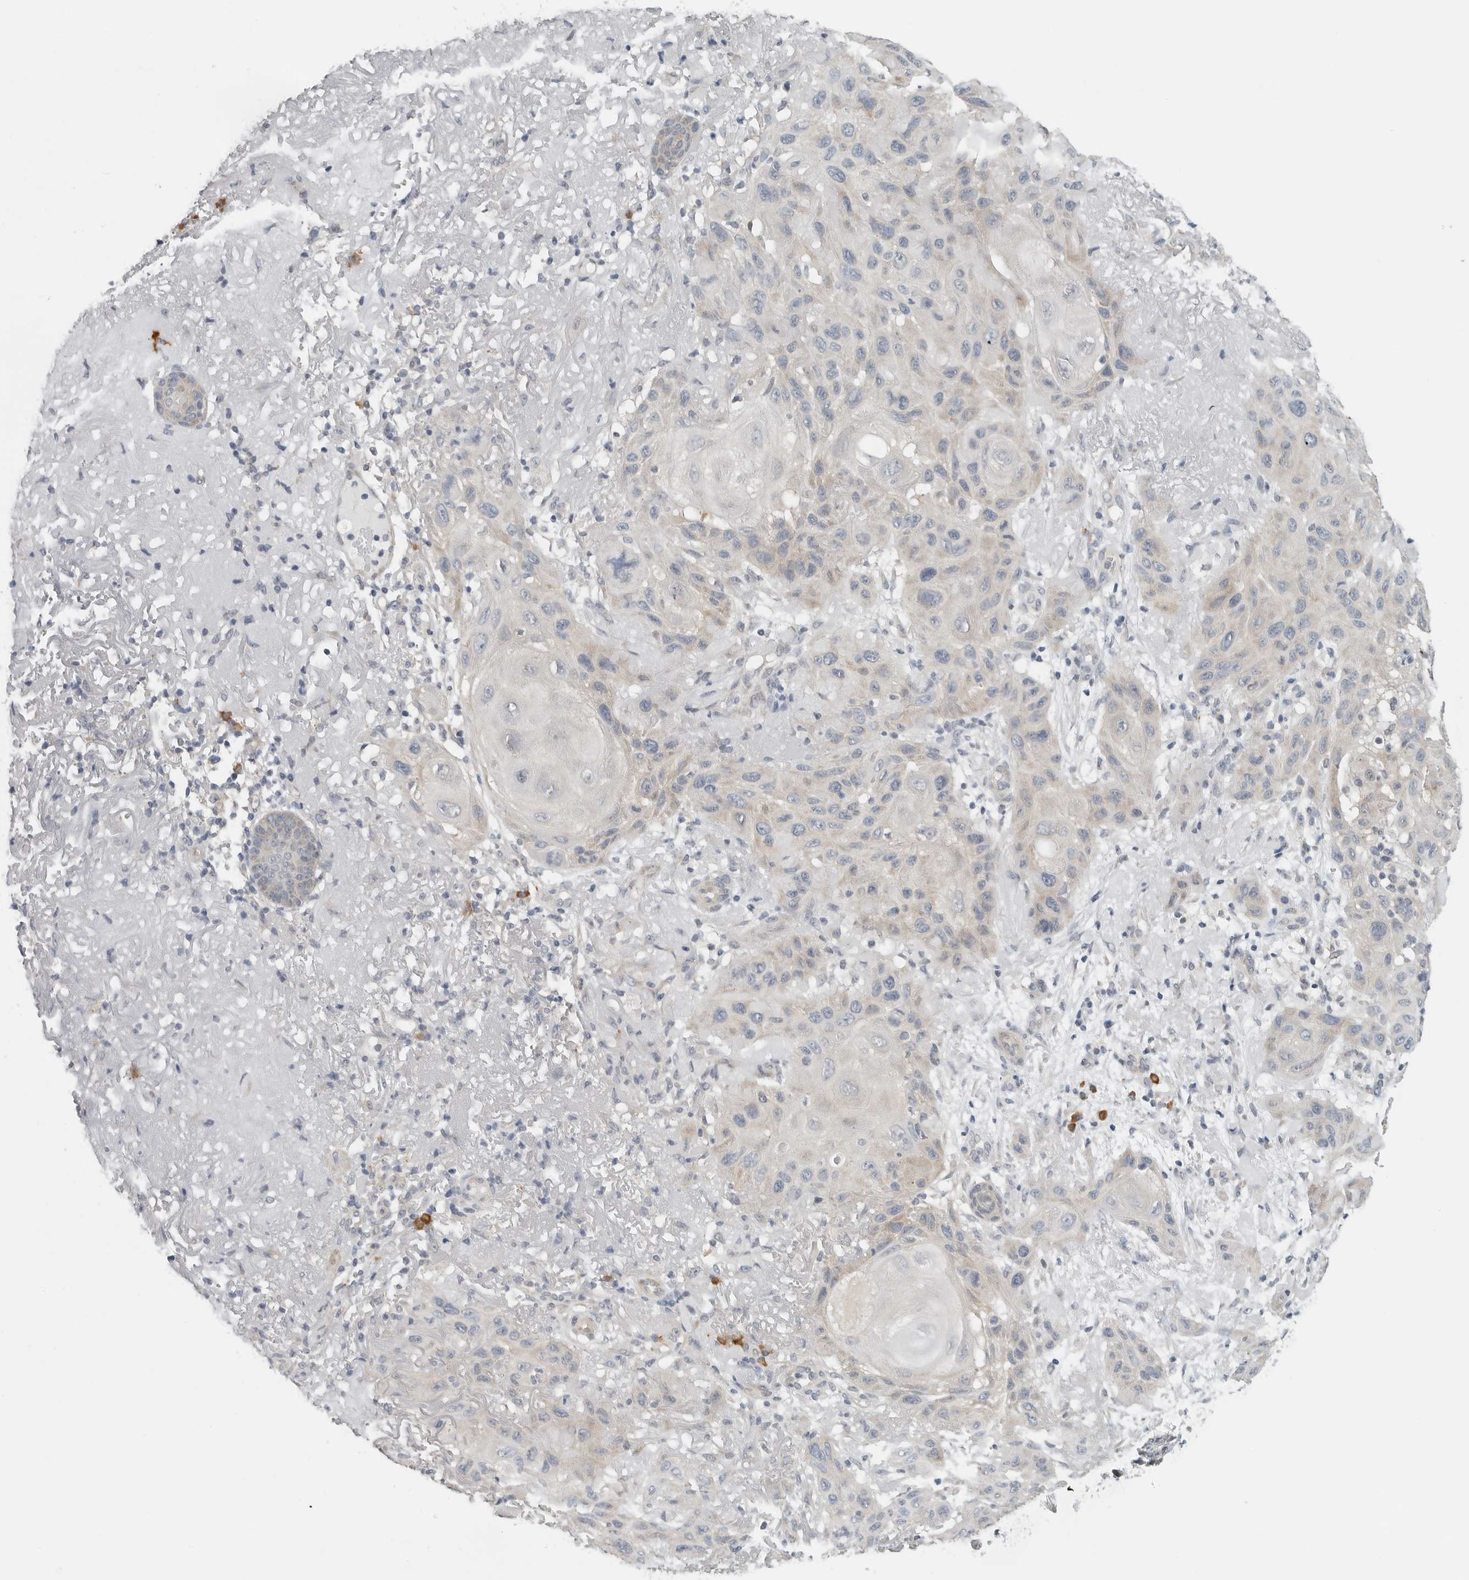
{"staining": {"intensity": "negative", "quantity": "none", "location": "none"}, "tissue": "skin cancer", "cell_type": "Tumor cells", "image_type": "cancer", "snomed": [{"axis": "morphology", "description": "Normal tissue, NOS"}, {"axis": "morphology", "description": "Squamous cell carcinoma, NOS"}, {"axis": "topography", "description": "Skin"}], "caption": "Tumor cells show no significant expression in squamous cell carcinoma (skin).", "gene": "IL12RB2", "patient": {"sex": "female", "age": 96}}